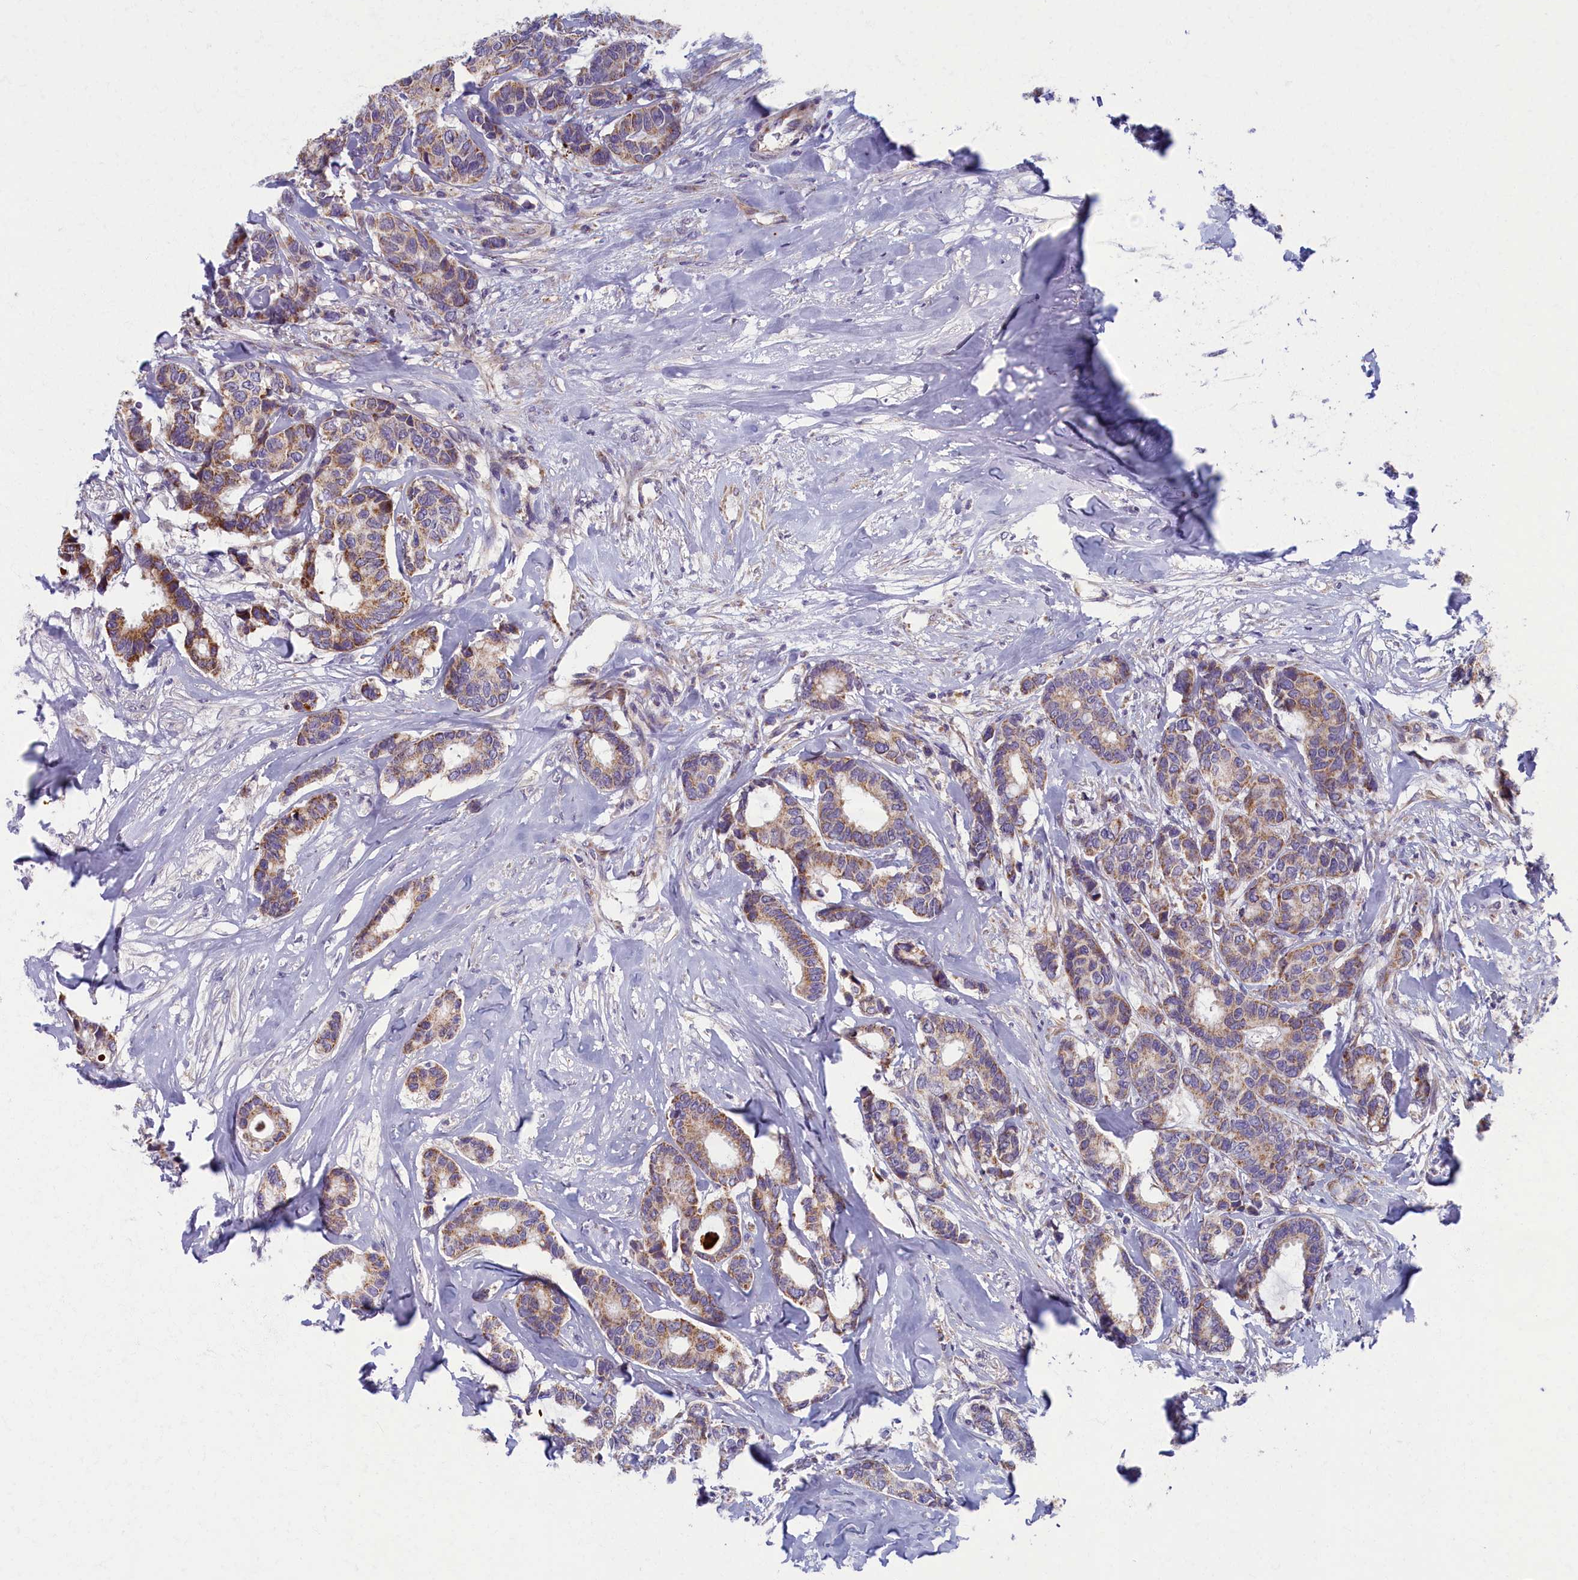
{"staining": {"intensity": "moderate", "quantity": ">75%", "location": "cytoplasmic/membranous"}, "tissue": "breast cancer", "cell_type": "Tumor cells", "image_type": "cancer", "snomed": [{"axis": "morphology", "description": "Duct carcinoma"}, {"axis": "topography", "description": "Breast"}], "caption": "There is medium levels of moderate cytoplasmic/membranous expression in tumor cells of breast cancer (invasive ductal carcinoma), as demonstrated by immunohistochemical staining (brown color).", "gene": "MRPS25", "patient": {"sex": "female", "age": 87}}